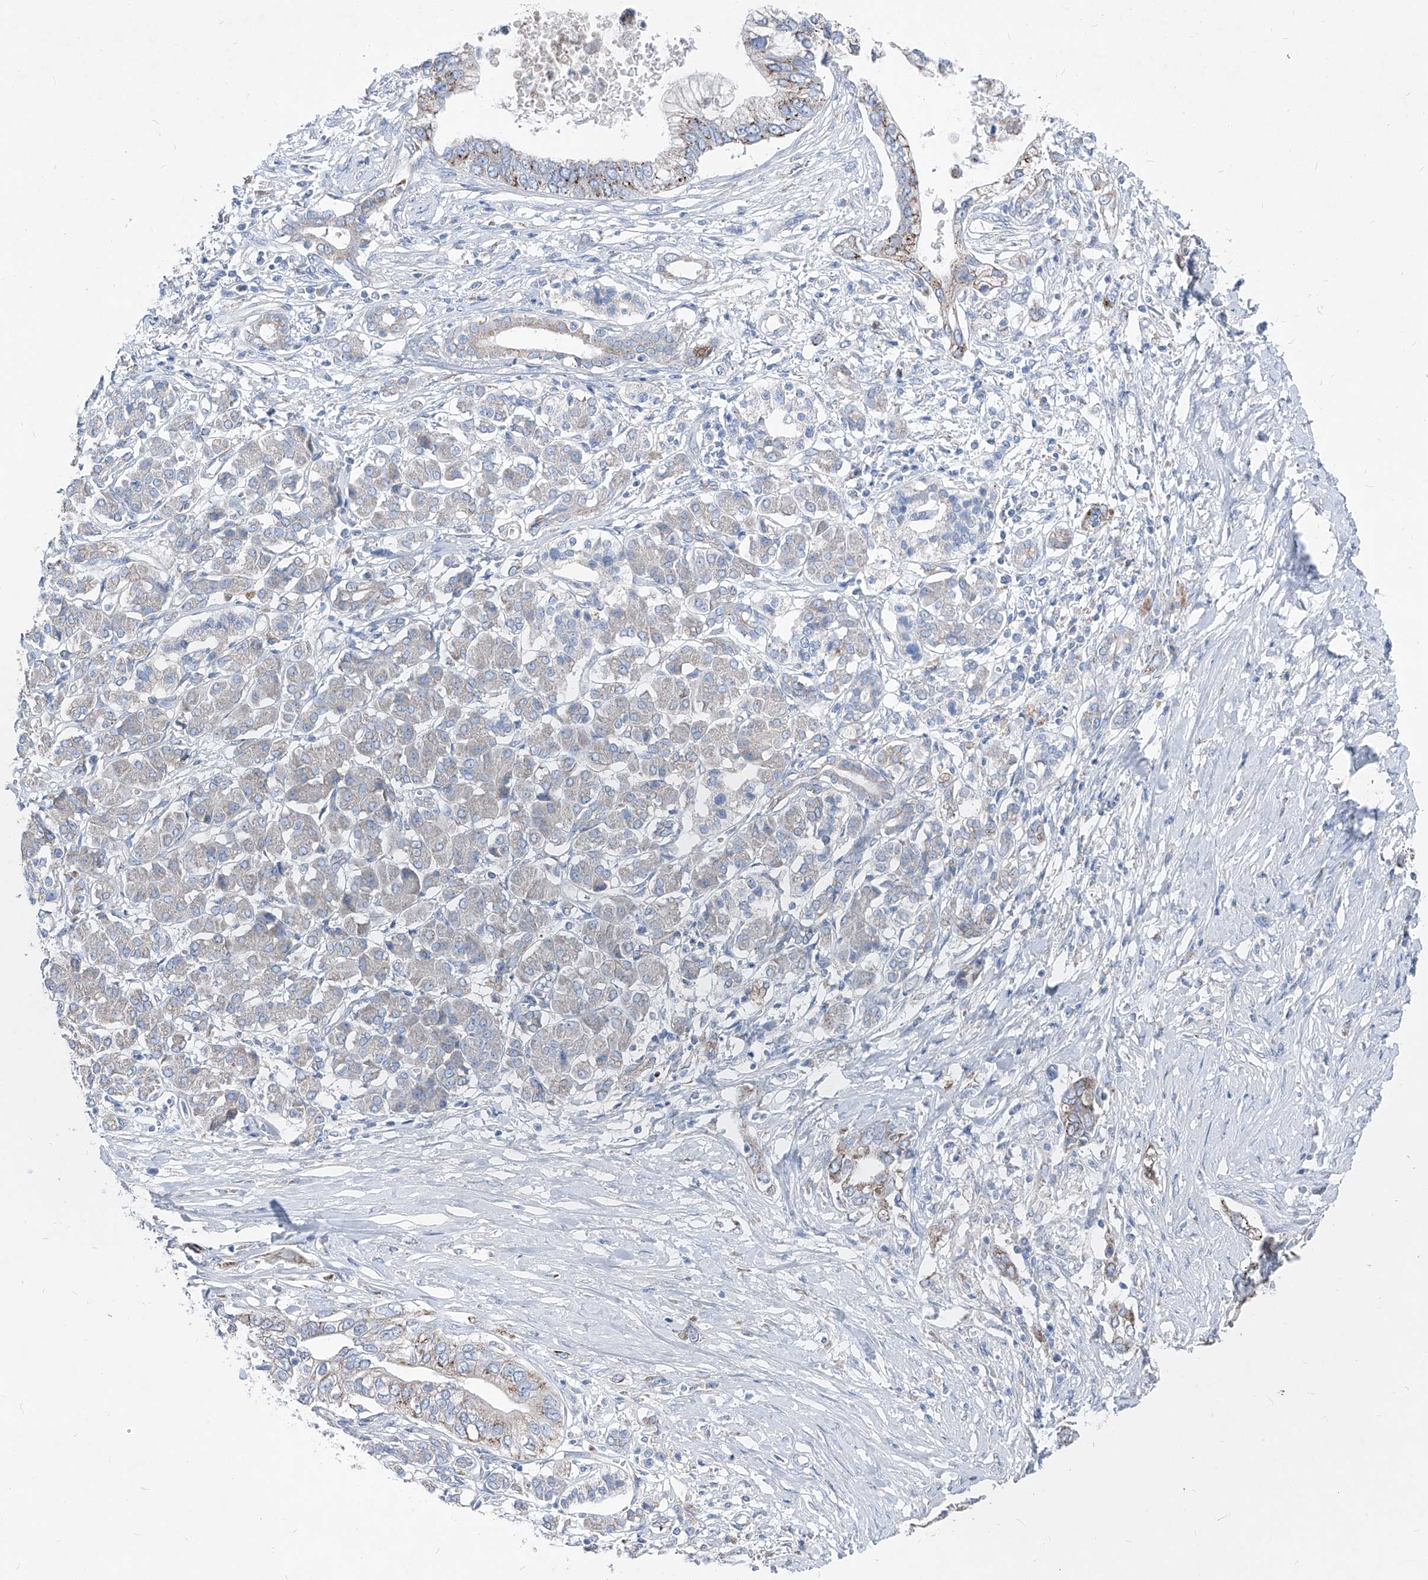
{"staining": {"intensity": "moderate", "quantity": "25%-75%", "location": "cytoplasmic/membranous"}, "tissue": "pancreatic cancer", "cell_type": "Tumor cells", "image_type": "cancer", "snomed": [{"axis": "morphology", "description": "Normal tissue, NOS"}, {"axis": "morphology", "description": "Adenocarcinoma, NOS"}, {"axis": "topography", "description": "Pancreas"}, {"axis": "topography", "description": "Peripheral nerve tissue"}], "caption": "Tumor cells demonstrate medium levels of moderate cytoplasmic/membranous positivity in about 25%-75% of cells in human pancreatic adenocarcinoma. (DAB IHC, brown staining for protein, blue staining for nuclei).", "gene": "AGPS", "patient": {"sex": "male", "age": 59}}